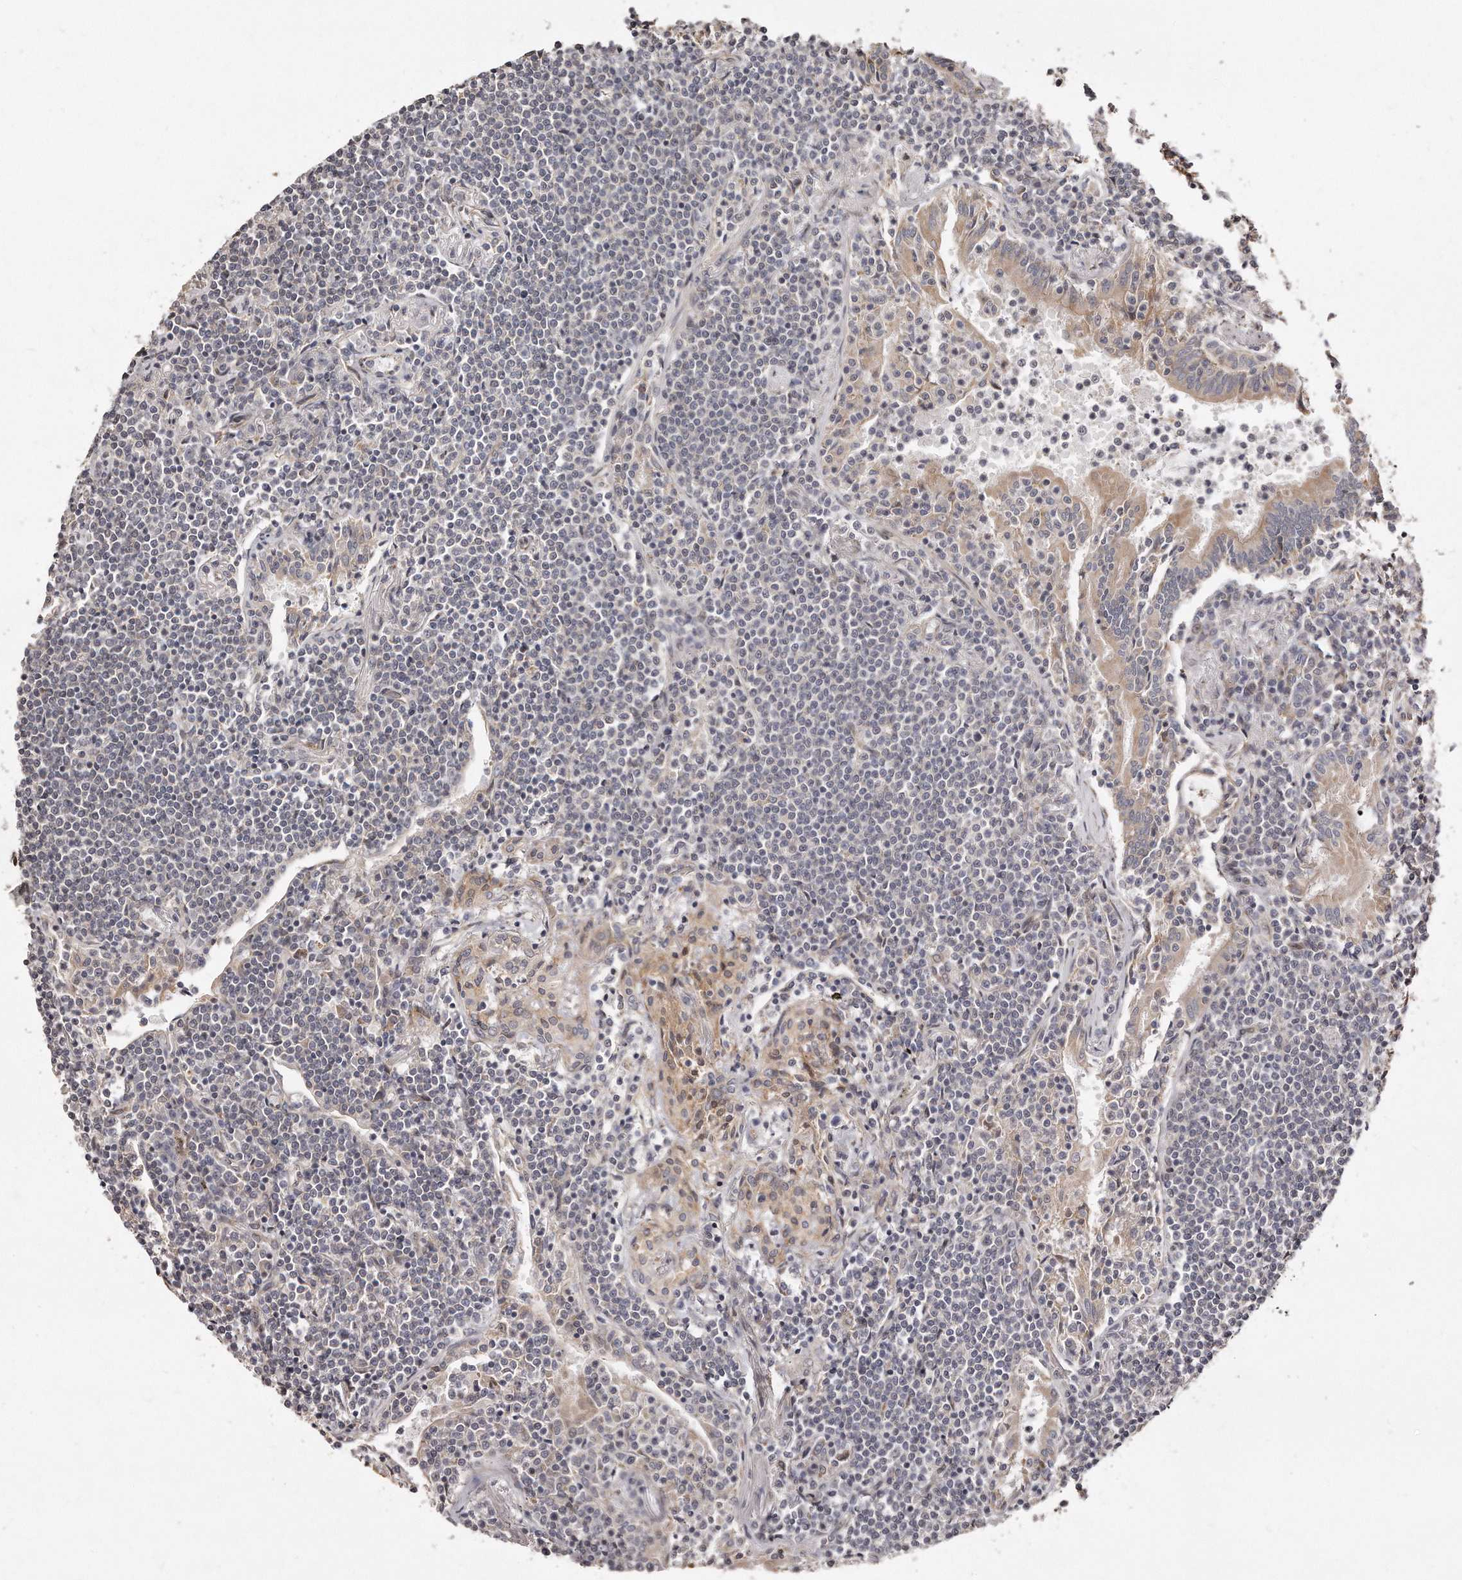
{"staining": {"intensity": "negative", "quantity": "none", "location": "none"}, "tissue": "lymphoma", "cell_type": "Tumor cells", "image_type": "cancer", "snomed": [{"axis": "morphology", "description": "Malignant lymphoma, non-Hodgkin's type, Low grade"}, {"axis": "topography", "description": "Lung"}], "caption": "Lymphoma stained for a protein using immunohistochemistry reveals no positivity tumor cells.", "gene": "TRAPPC14", "patient": {"sex": "female", "age": 71}}